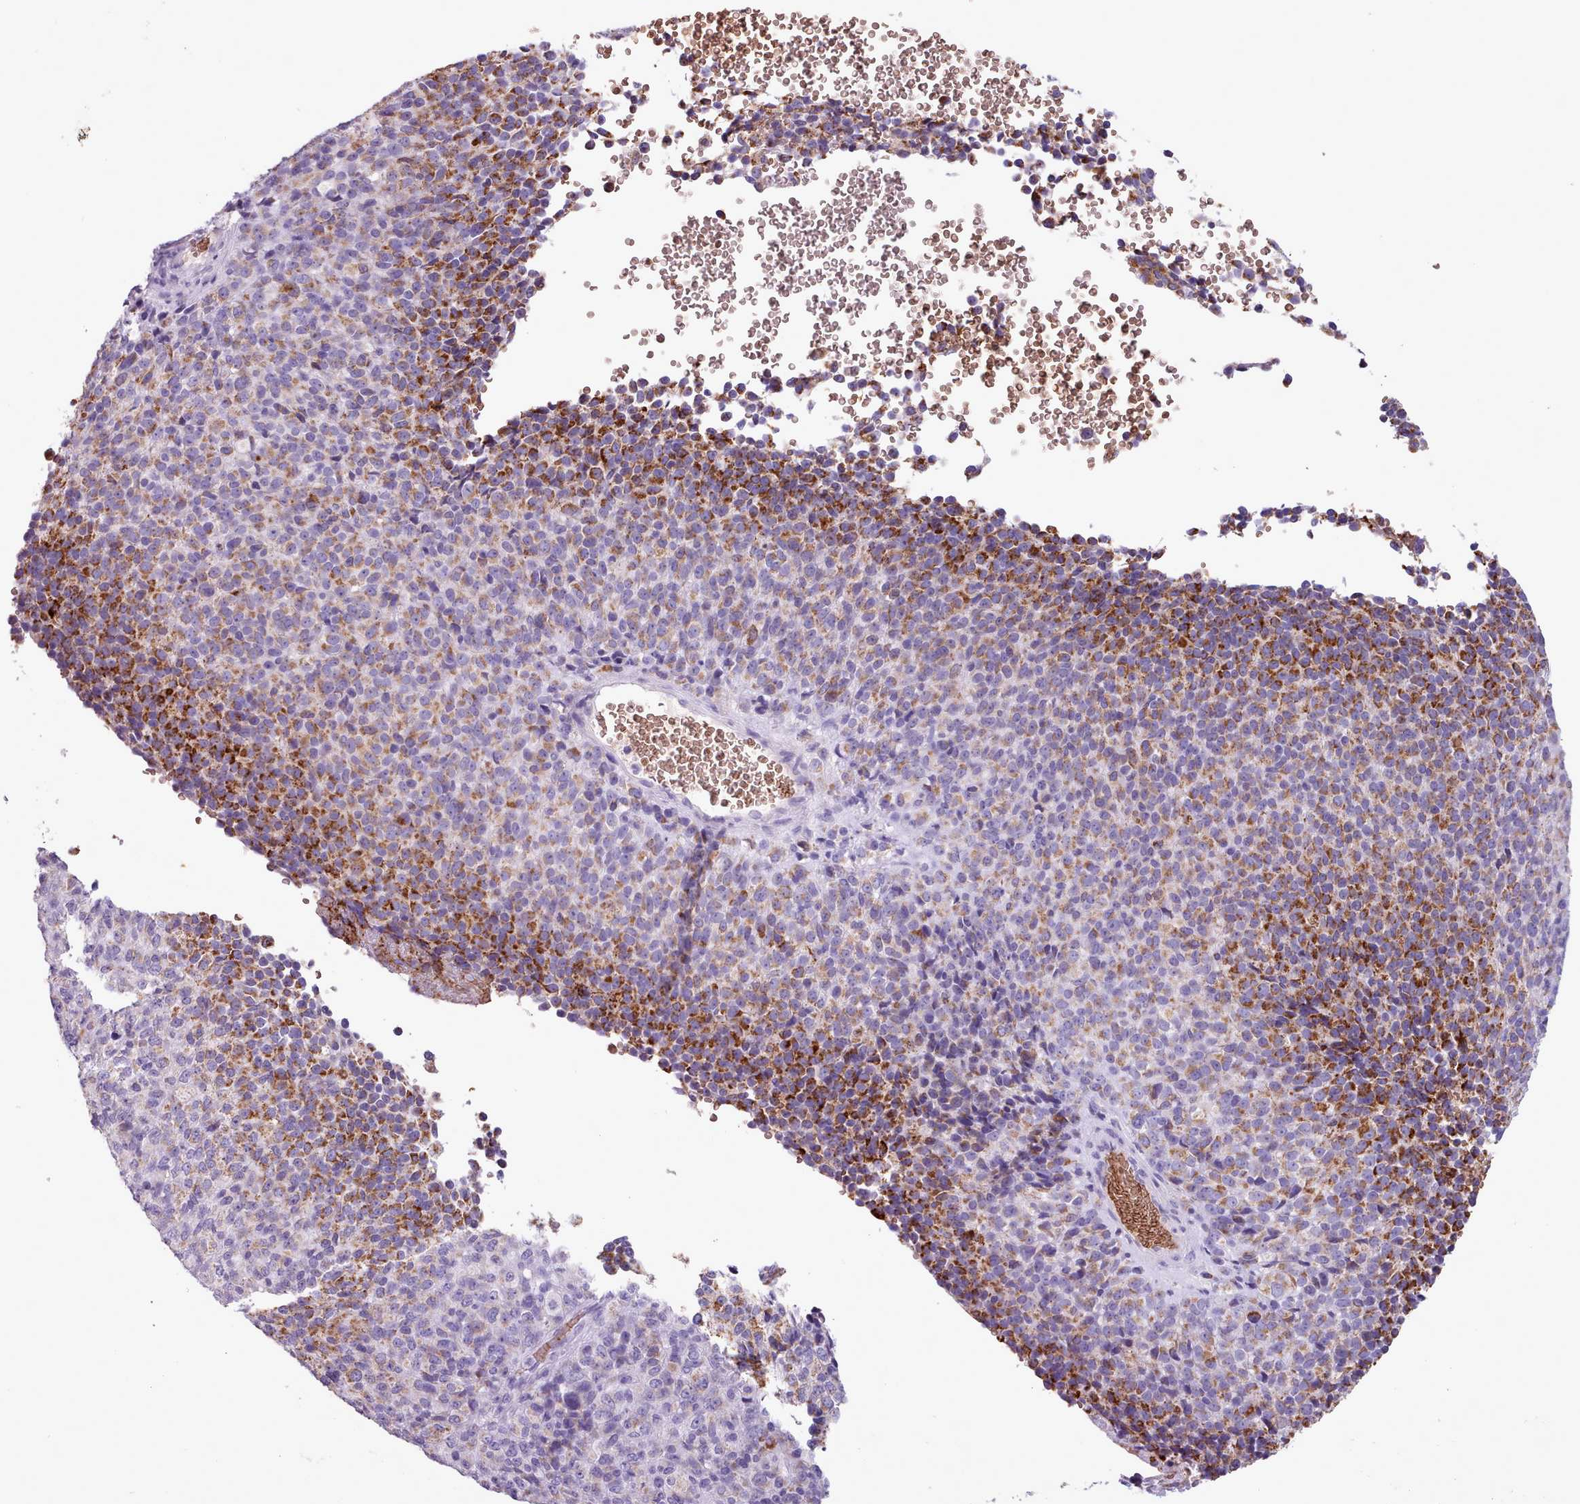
{"staining": {"intensity": "moderate", "quantity": "25%-75%", "location": "cytoplasmic/membranous"}, "tissue": "melanoma", "cell_type": "Tumor cells", "image_type": "cancer", "snomed": [{"axis": "morphology", "description": "Malignant melanoma, Metastatic site"}, {"axis": "topography", "description": "Brain"}], "caption": "The photomicrograph shows a brown stain indicating the presence of a protein in the cytoplasmic/membranous of tumor cells in melanoma.", "gene": "AK4", "patient": {"sex": "female", "age": 56}}